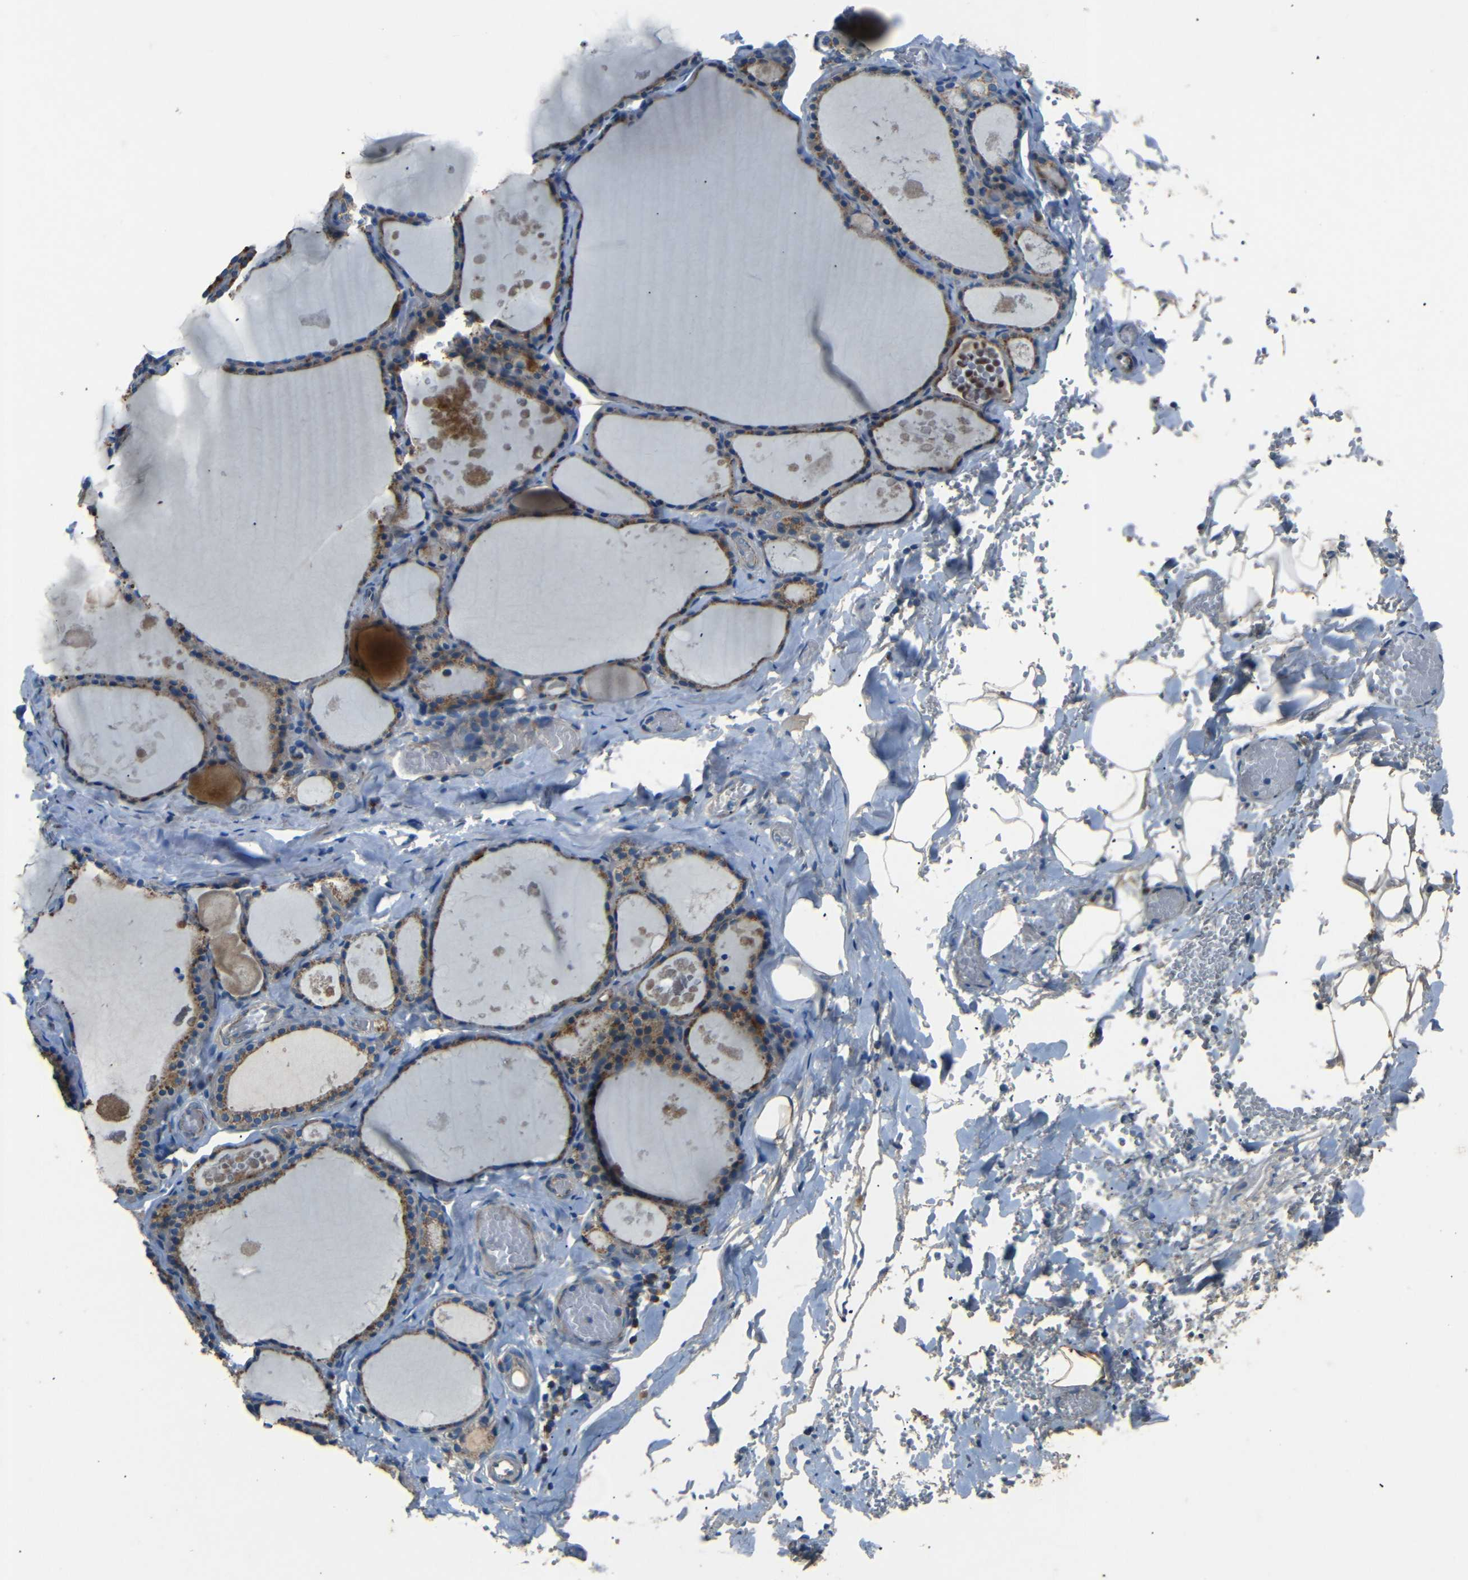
{"staining": {"intensity": "moderate", "quantity": ">75%", "location": "cytoplasmic/membranous"}, "tissue": "thyroid gland", "cell_type": "Glandular cells", "image_type": "normal", "snomed": [{"axis": "morphology", "description": "Normal tissue, NOS"}, {"axis": "topography", "description": "Thyroid gland"}], "caption": "Immunohistochemistry (IHC) staining of normal thyroid gland, which displays medium levels of moderate cytoplasmic/membranous expression in about >75% of glandular cells indicating moderate cytoplasmic/membranous protein expression. The staining was performed using DAB (3,3'-diaminobenzidine) (brown) for protein detection and nuclei were counterstained in hematoxylin (blue).", "gene": "NETO2", "patient": {"sex": "male", "age": 56}}